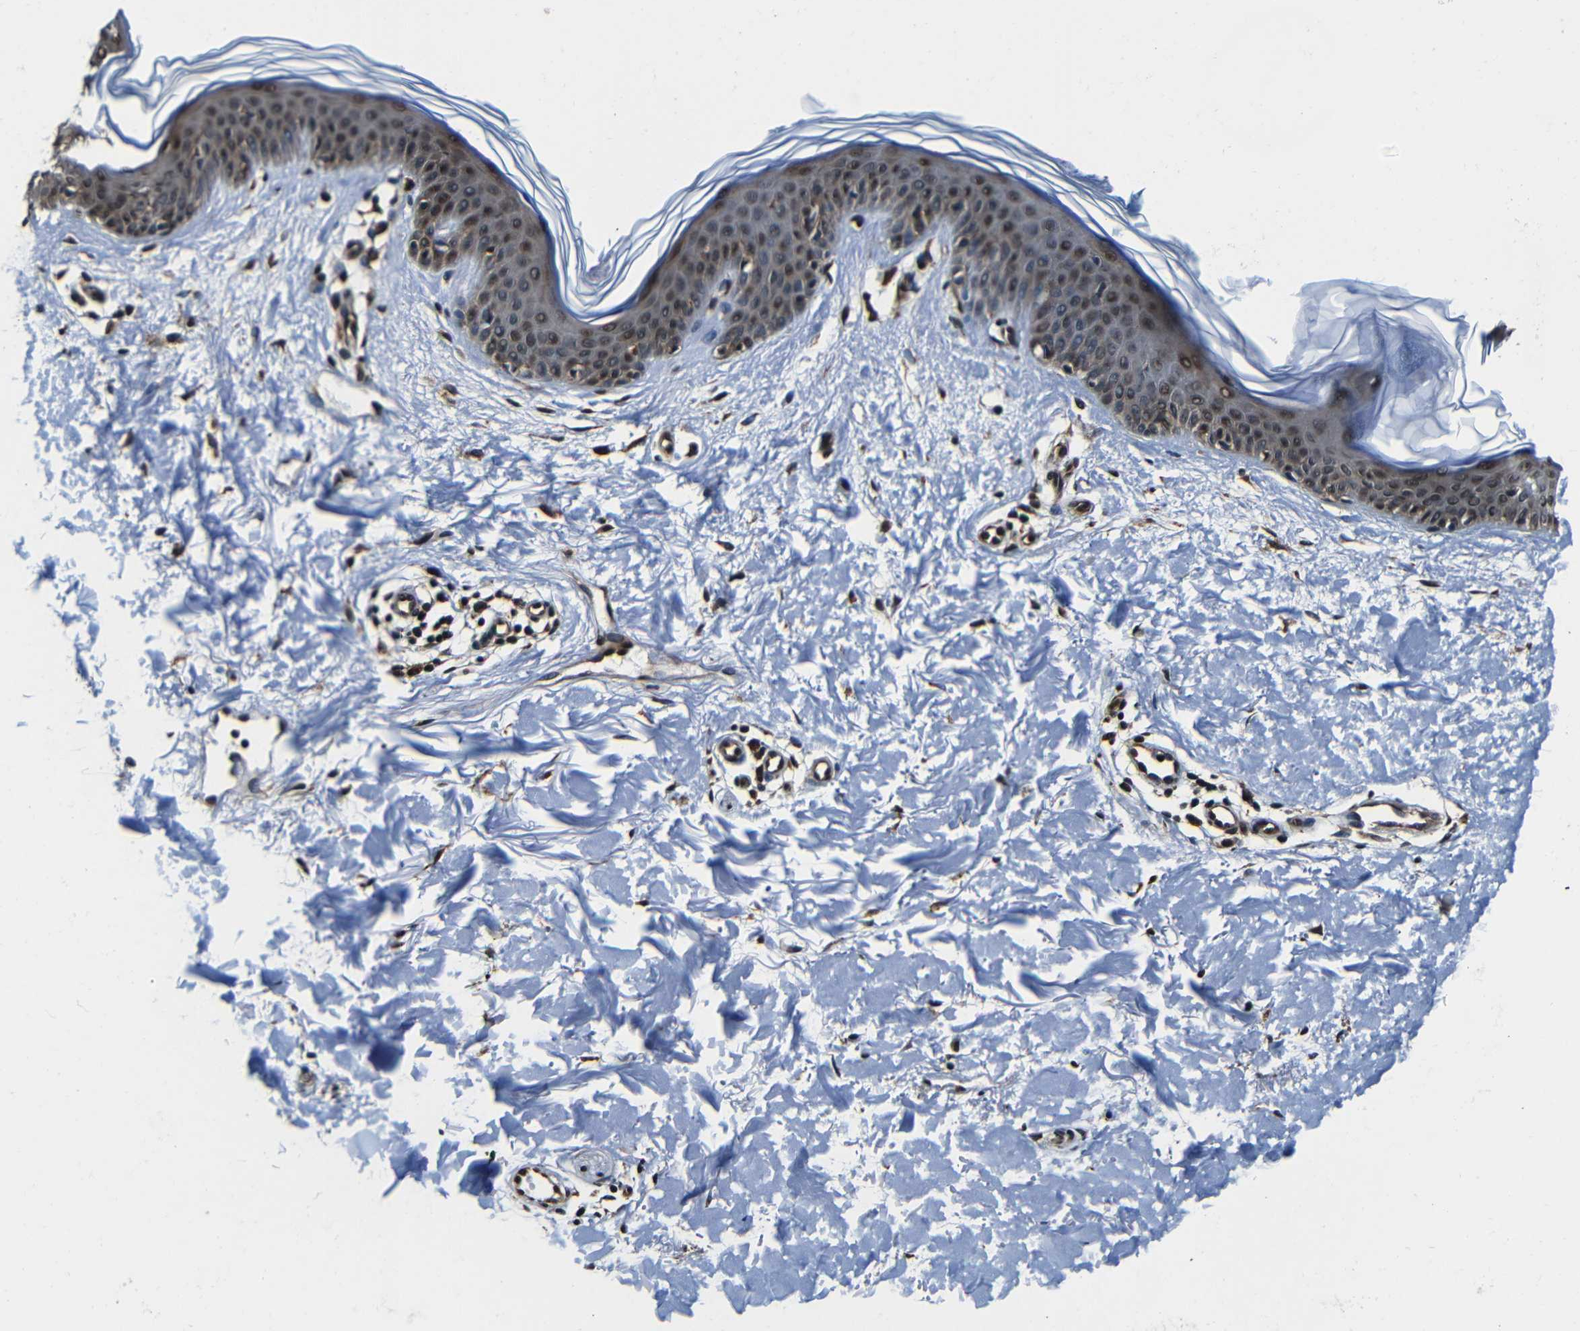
{"staining": {"intensity": "strong", "quantity": ">75%", "location": "nuclear"}, "tissue": "skin", "cell_type": "Fibroblasts", "image_type": "normal", "snomed": [{"axis": "morphology", "description": "Normal tissue, NOS"}, {"axis": "topography", "description": "Skin"}], "caption": "This micrograph shows immunohistochemistry (IHC) staining of benign human skin, with high strong nuclear expression in approximately >75% of fibroblasts.", "gene": "NCBP3", "patient": {"sex": "female", "age": 56}}